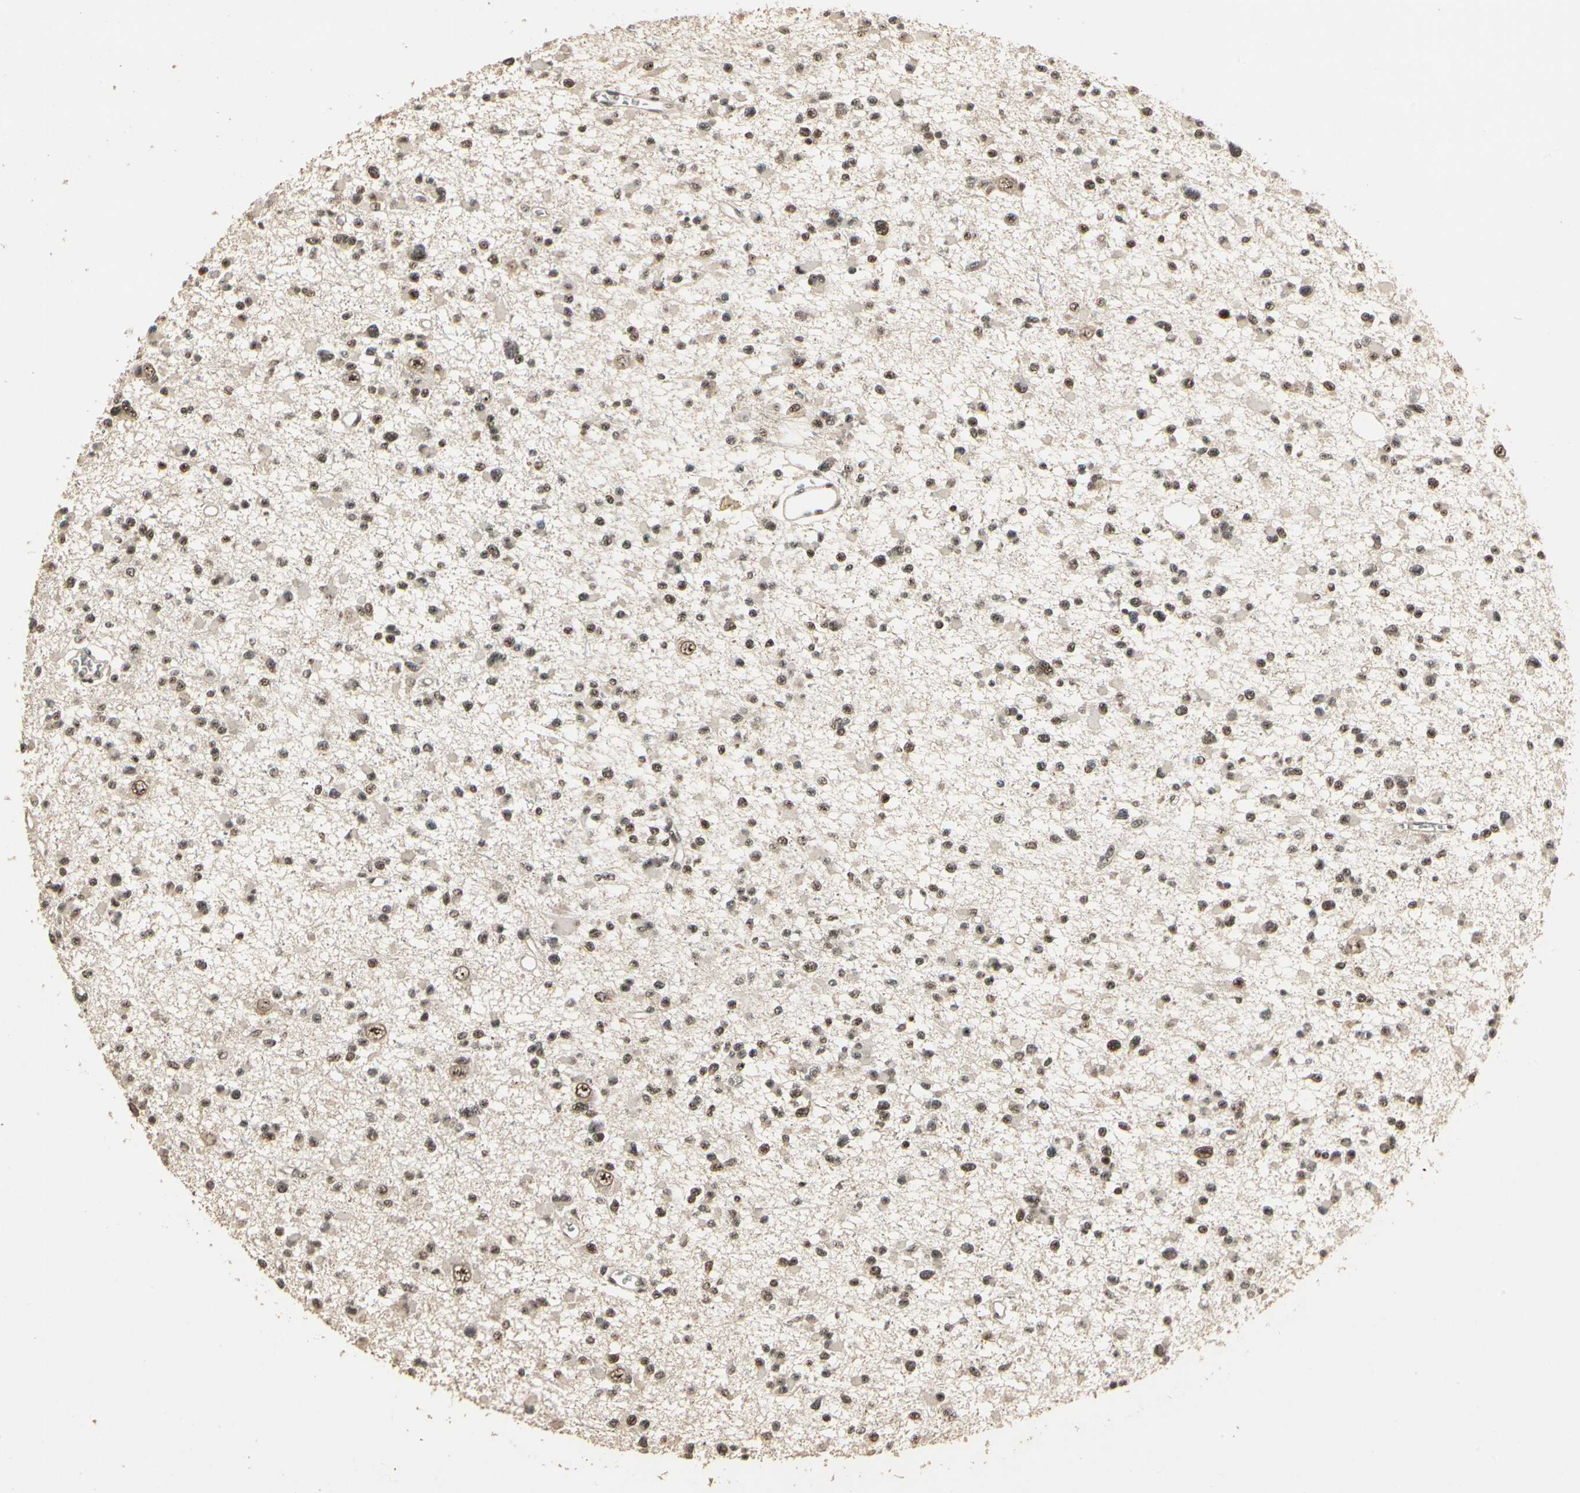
{"staining": {"intensity": "moderate", "quantity": ">75%", "location": "nuclear"}, "tissue": "glioma", "cell_type": "Tumor cells", "image_type": "cancer", "snomed": [{"axis": "morphology", "description": "Glioma, malignant, Low grade"}, {"axis": "topography", "description": "Brain"}], "caption": "A brown stain highlights moderate nuclear positivity of a protein in glioma tumor cells.", "gene": "RBM25", "patient": {"sex": "female", "age": 22}}